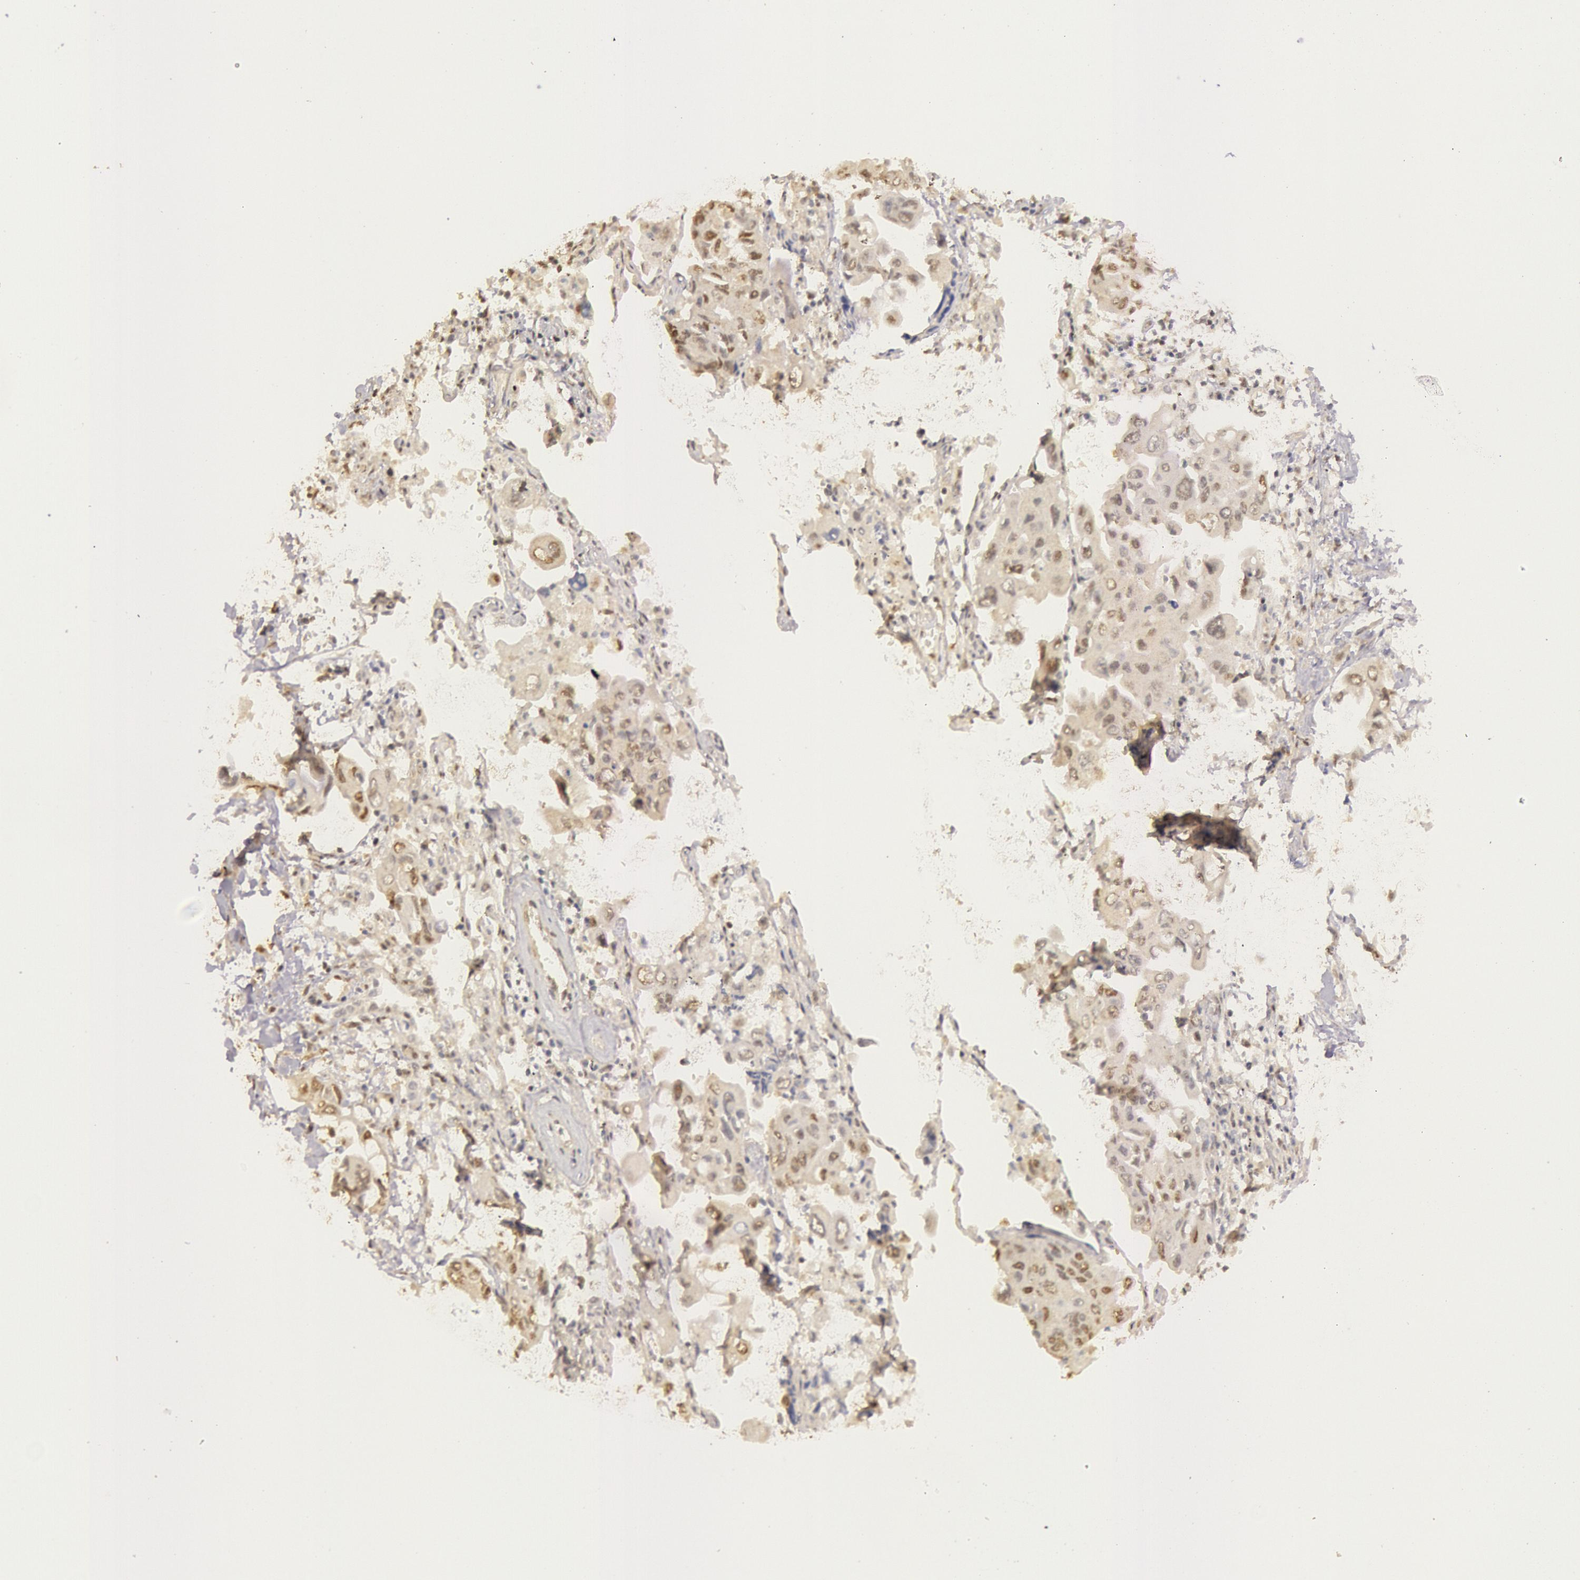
{"staining": {"intensity": "weak", "quantity": ">75%", "location": "cytoplasmic/membranous,nuclear"}, "tissue": "lung cancer", "cell_type": "Tumor cells", "image_type": "cancer", "snomed": [{"axis": "morphology", "description": "Adenocarcinoma, NOS"}, {"axis": "topography", "description": "Lung"}], "caption": "The histopathology image reveals a brown stain indicating the presence of a protein in the cytoplasmic/membranous and nuclear of tumor cells in lung cancer (adenocarcinoma).", "gene": "RTL10", "patient": {"sex": "male", "age": 64}}